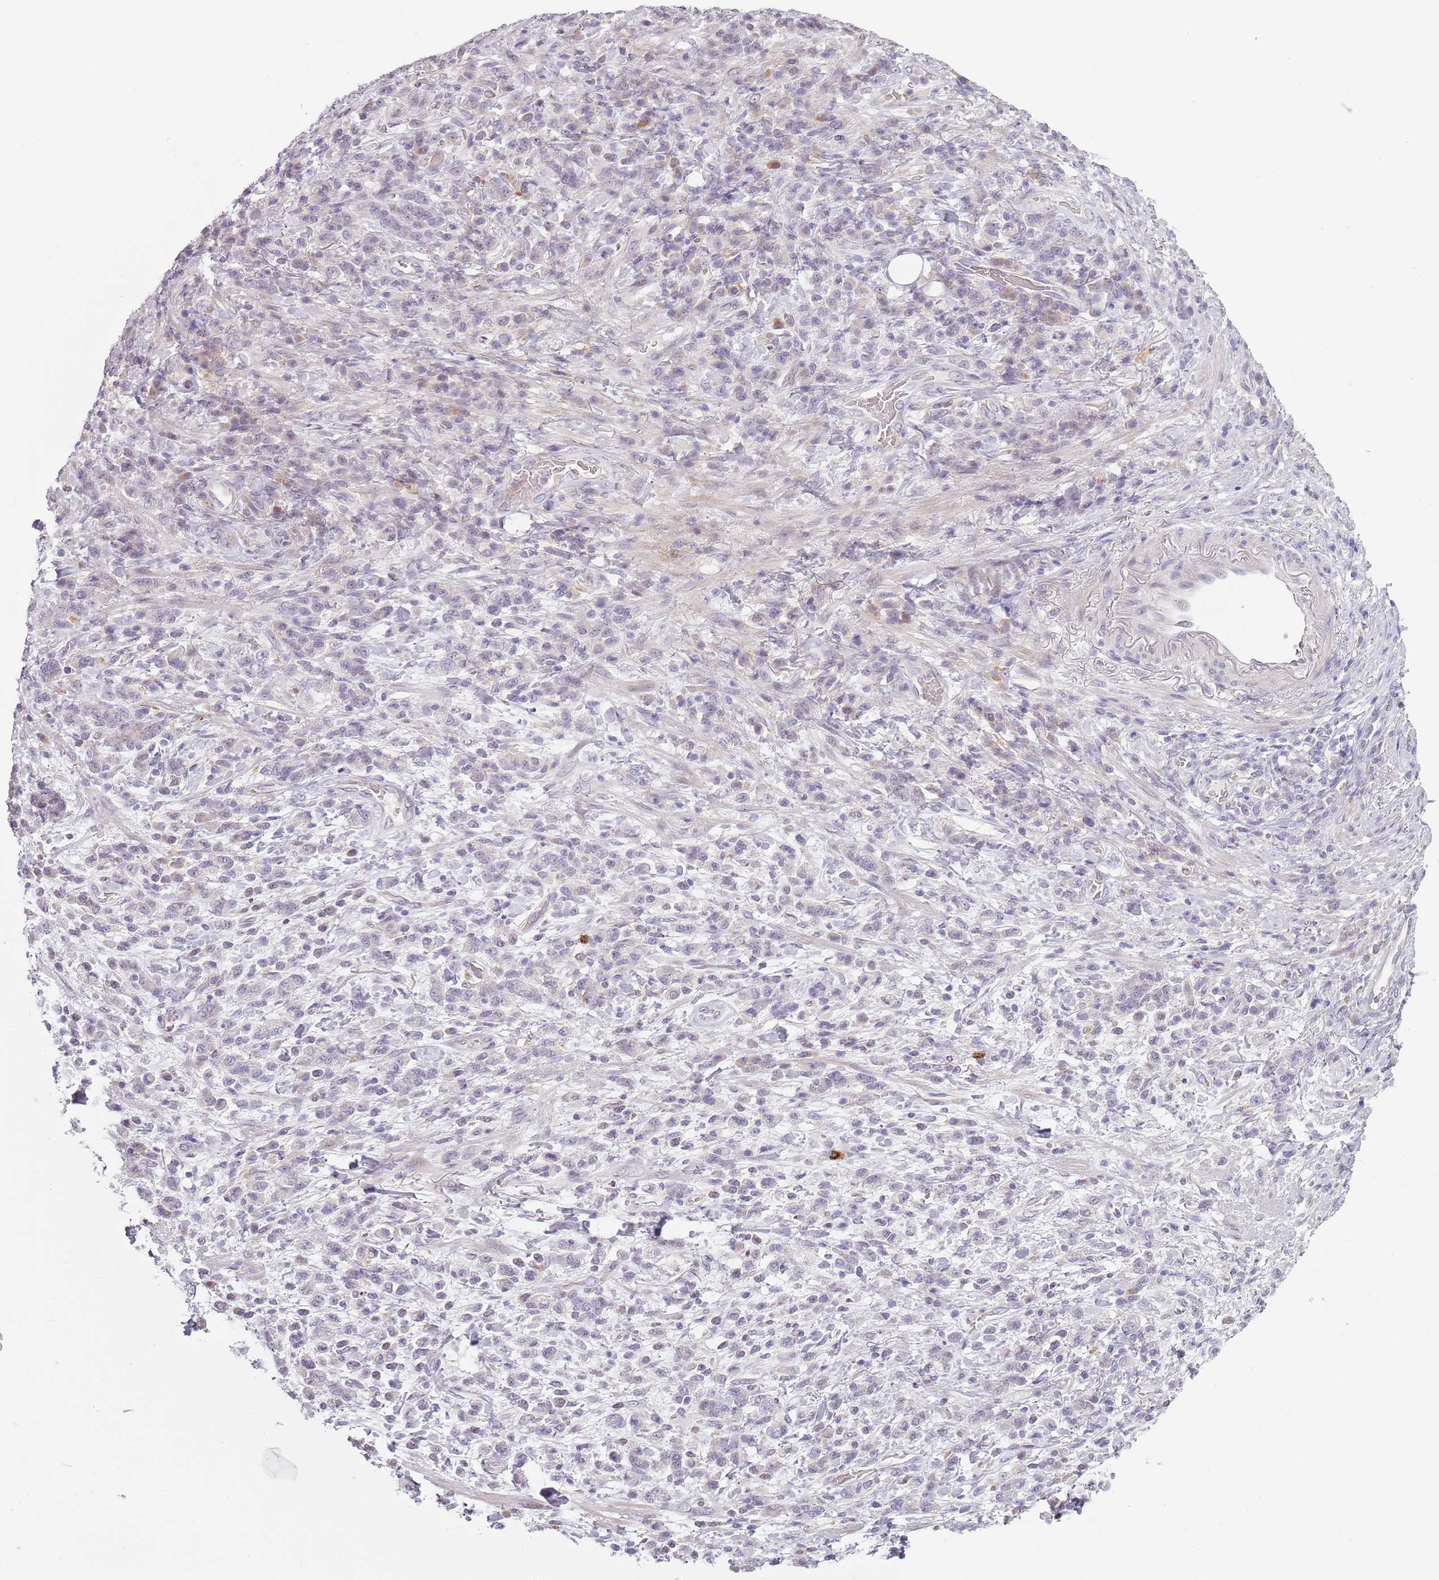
{"staining": {"intensity": "negative", "quantity": "none", "location": "none"}, "tissue": "stomach cancer", "cell_type": "Tumor cells", "image_type": "cancer", "snomed": [{"axis": "morphology", "description": "Adenocarcinoma, NOS"}, {"axis": "topography", "description": "Stomach"}], "caption": "This is a image of immunohistochemistry staining of stomach cancer (adenocarcinoma), which shows no positivity in tumor cells.", "gene": "CC2D2B", "patient": {"sex": "male", "age": 77}}